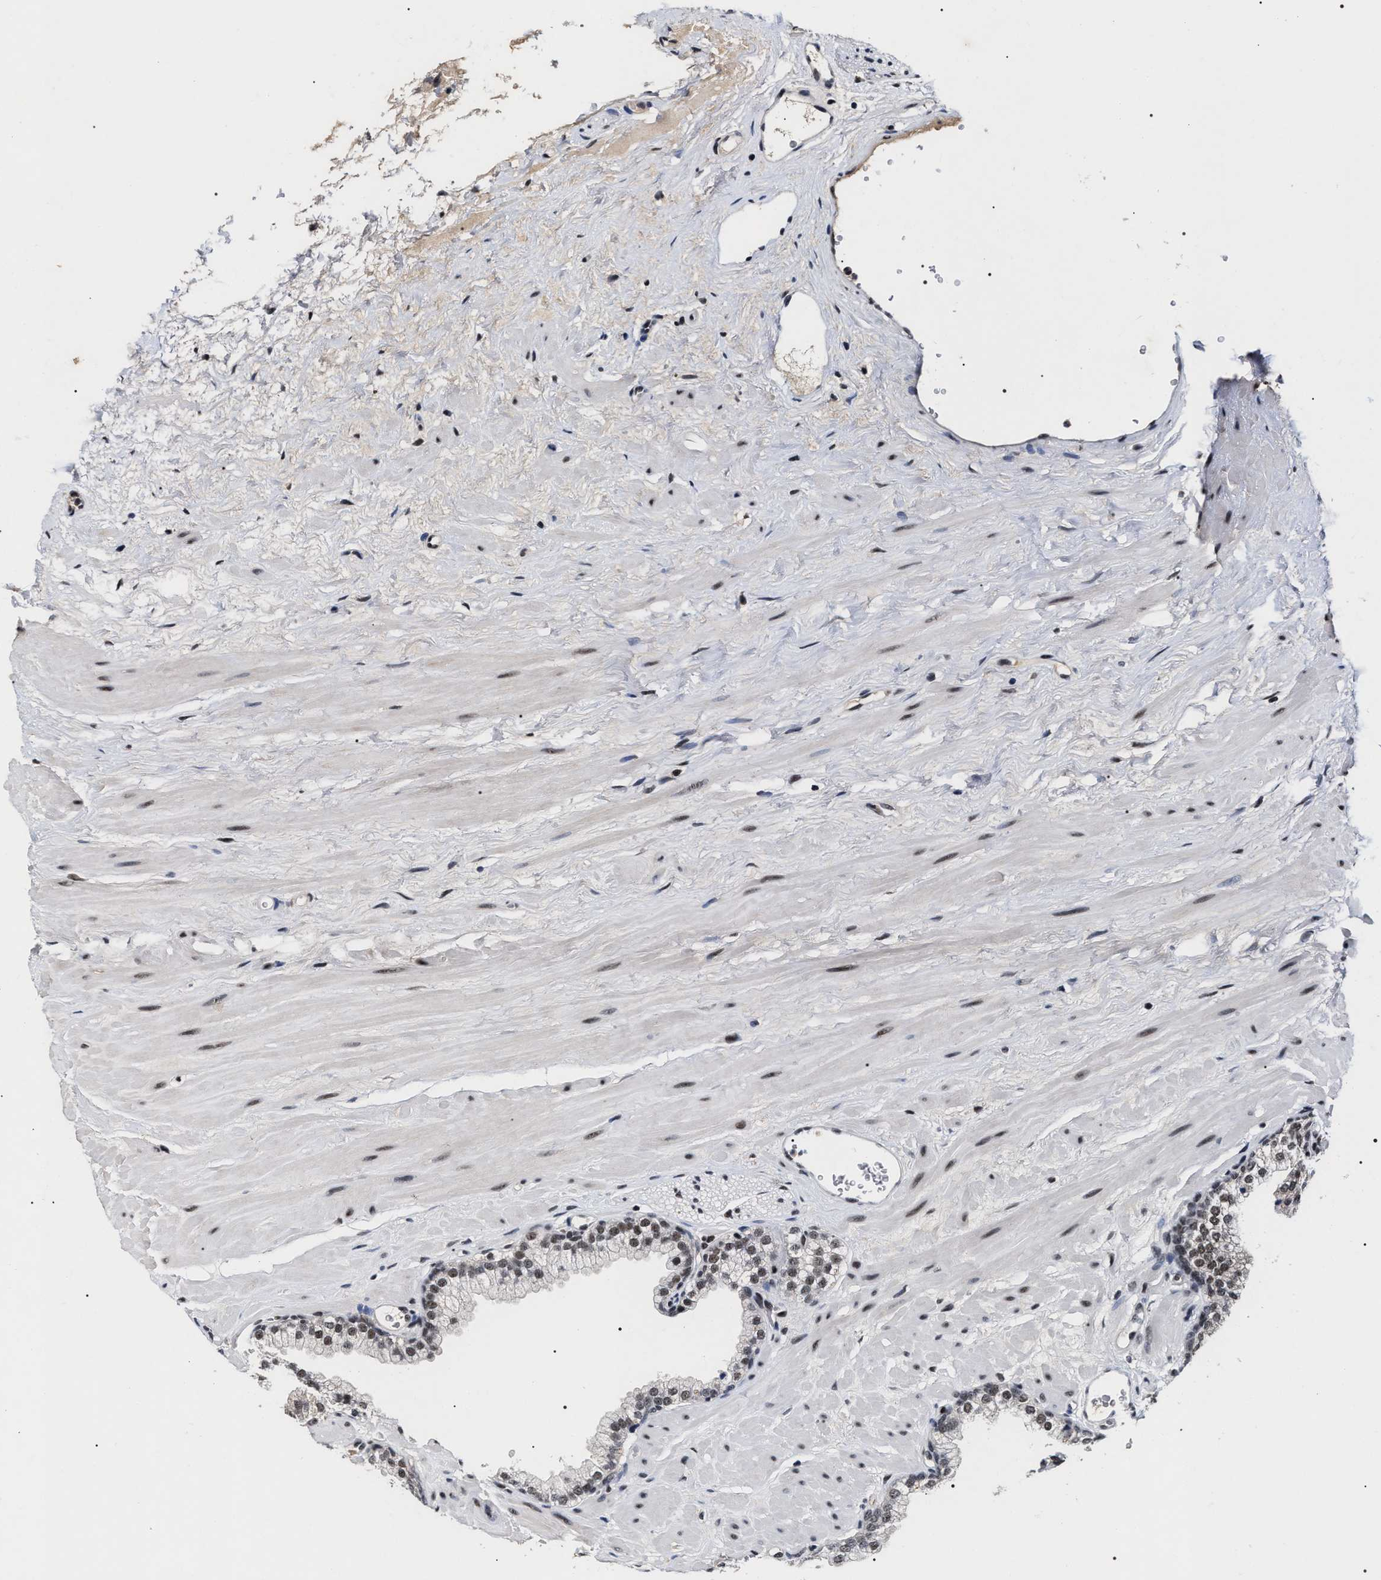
{"staining": {"intensity": "moderate", "quantity": "25%-75%", "location": "nuclear"}, "tissue": "prostate", "cell_type": "Glandular cells", "image_type": "normal", "snomed": [{"axis": "morphology", "description": "Normal tissue, NOS"}, {"axis": "morphology", "description": "Urothelial carcinoma, Low grade"}, {"axis": "topography", "description": "Urinary bladder"}, {"axis": "topography", "description": "Prostate"}], "caption": "A photomicrograph of human prostate stained for a protein demonstrates moderate nuclear brown staining in glandular cells. The staining was performed using DAB (3,3'-diaminobenzidine), with brown indicating positive protein expression. Nuclei are stained blue with hematoxylin.", "gene": "RRP1B", "patient": {"sex": "male", "age": 60}}